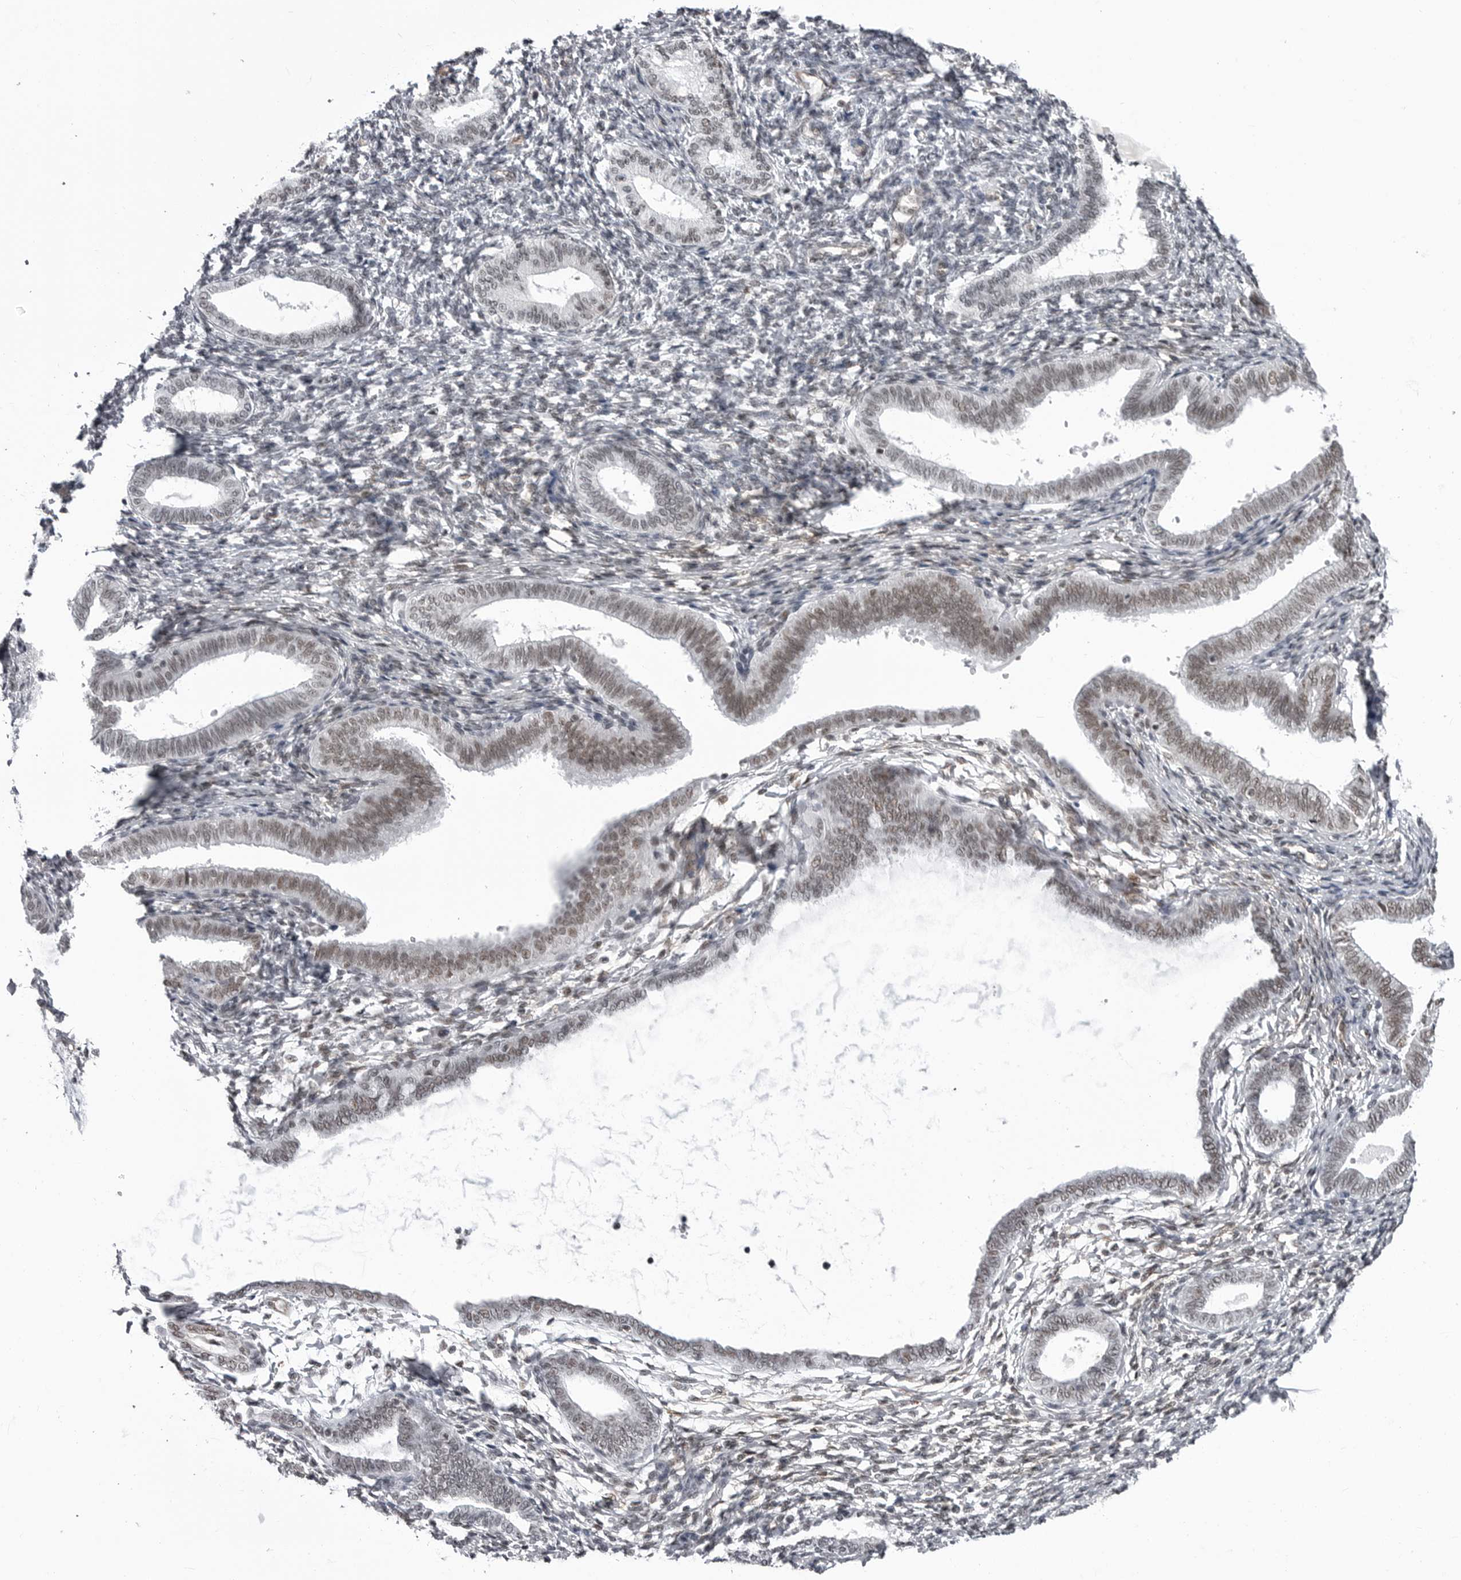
{"staining": {"intensity": "moderate", "quantity": "<25%", "location": "nuclear"}, "tissue": "endometrium", "cell_type": "Cells in endometrial stroma", "image_type": "normal", "snomed": [{"axis": "morphology", "description": "Normal tissue, NOS"}, {"axis": "topography", "description": "Endometrium"}], "caption": "A brown stain labels moderate nuclear expression of a protein in cells in endometrial stroma of unremarkable endometrium. Ihc stains the protein of interest in brown and the nuclei are stained blue.", "gene": "RNF26", "patient": {"sex": "female", "age": 77}}